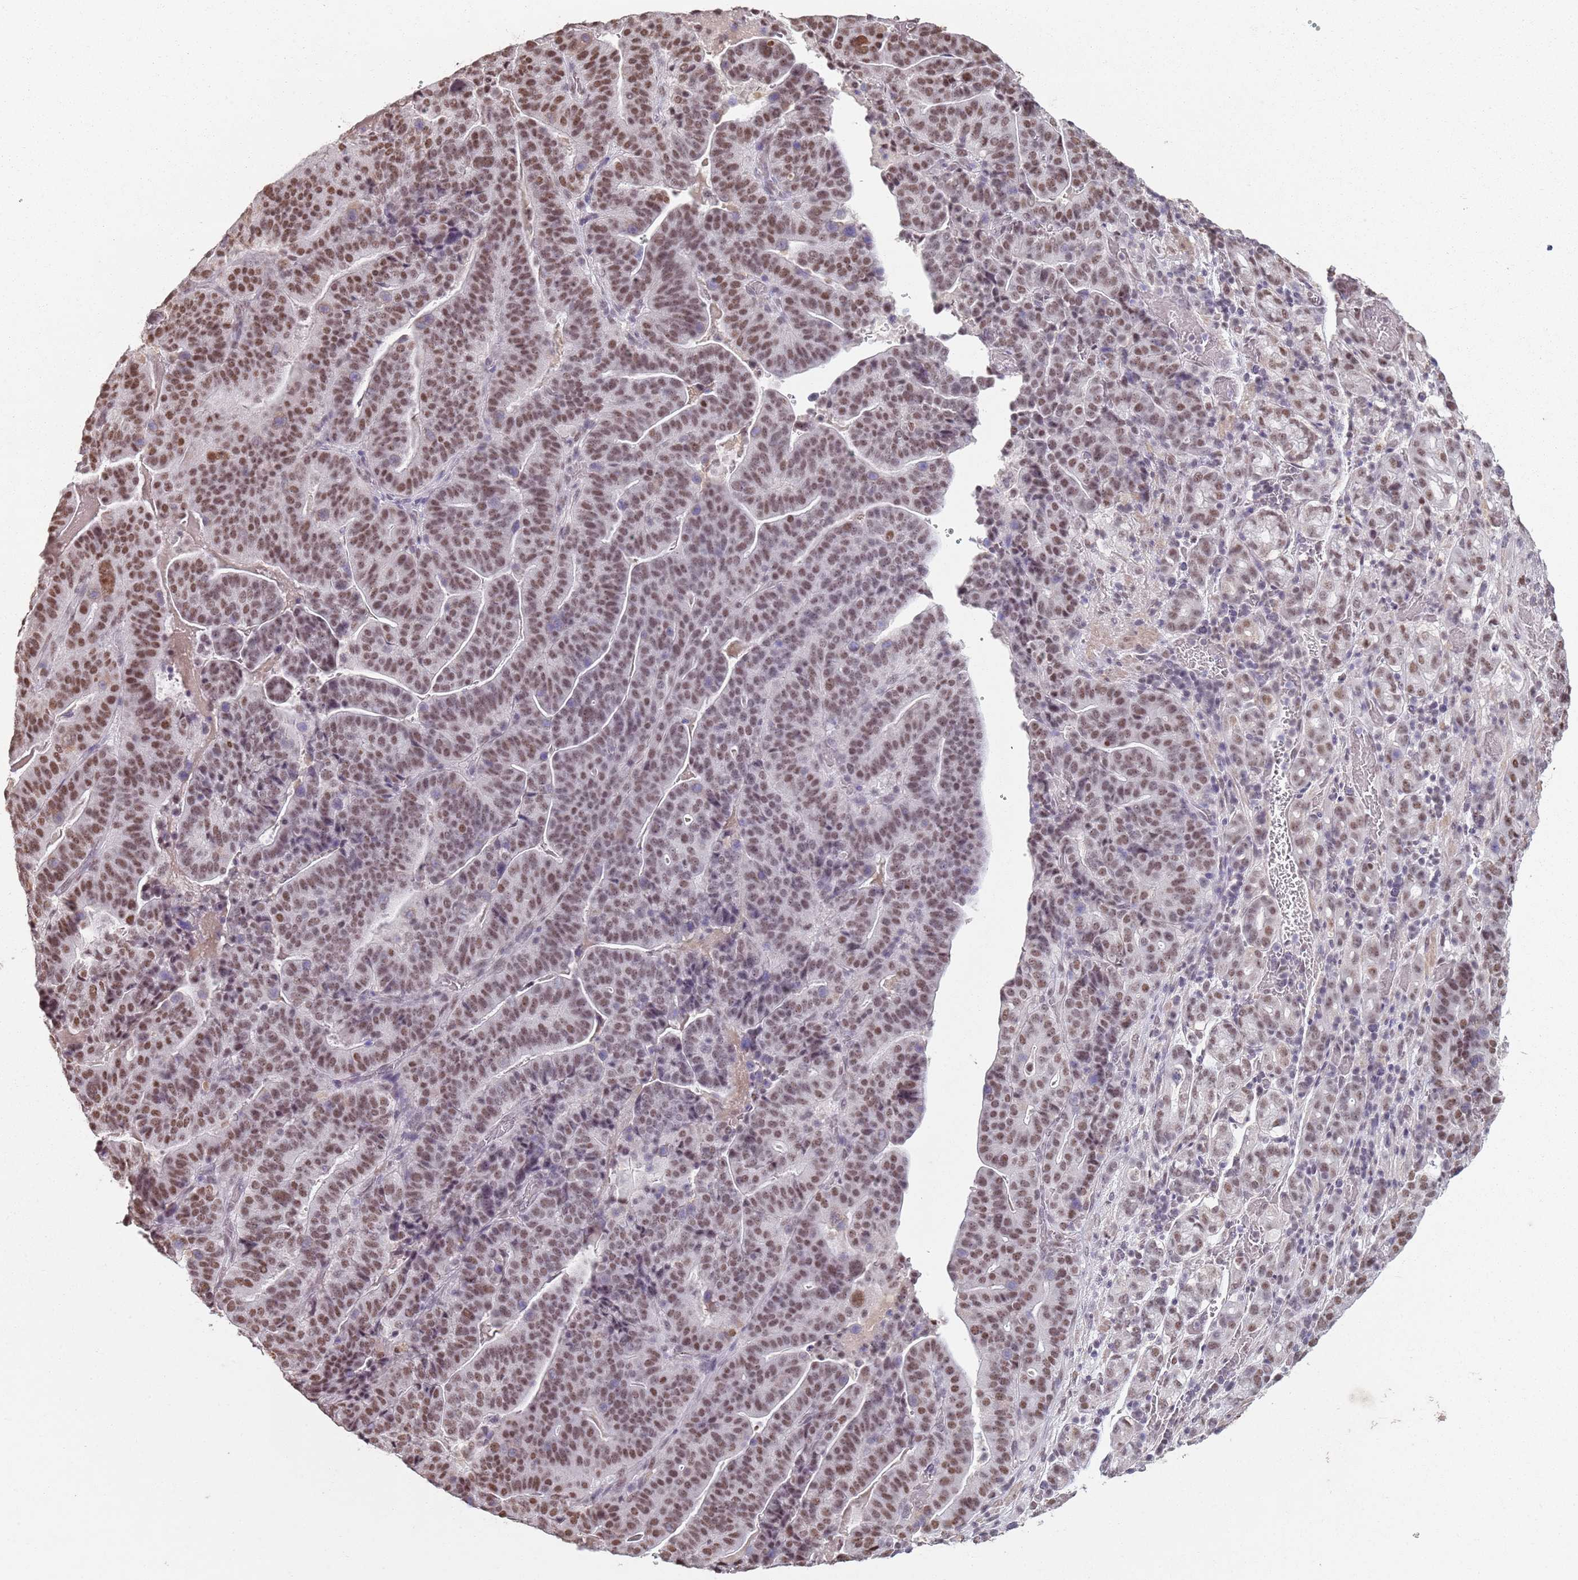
{"staining": {"intensity": "moderate", "quantity": ">75%", "location": "nuclear"}, "tissue": "stomach cancer", "cell_type": "Tumor cells", "image_type": "cancer", "snomed": [{"axis": "morphology", "description": "Adenocarcinoma, NOS"}, {"axis": "topography", "description": "Stomach"}], "caption": "Immunohistochemistry (IHC) of stomach adenocarcinoma exhibits medium levels of moderate nuclear expression in about >75% of tumor cells.", "gene": "ARL14EP", "patient": {"sex": "male", "age": 48}}